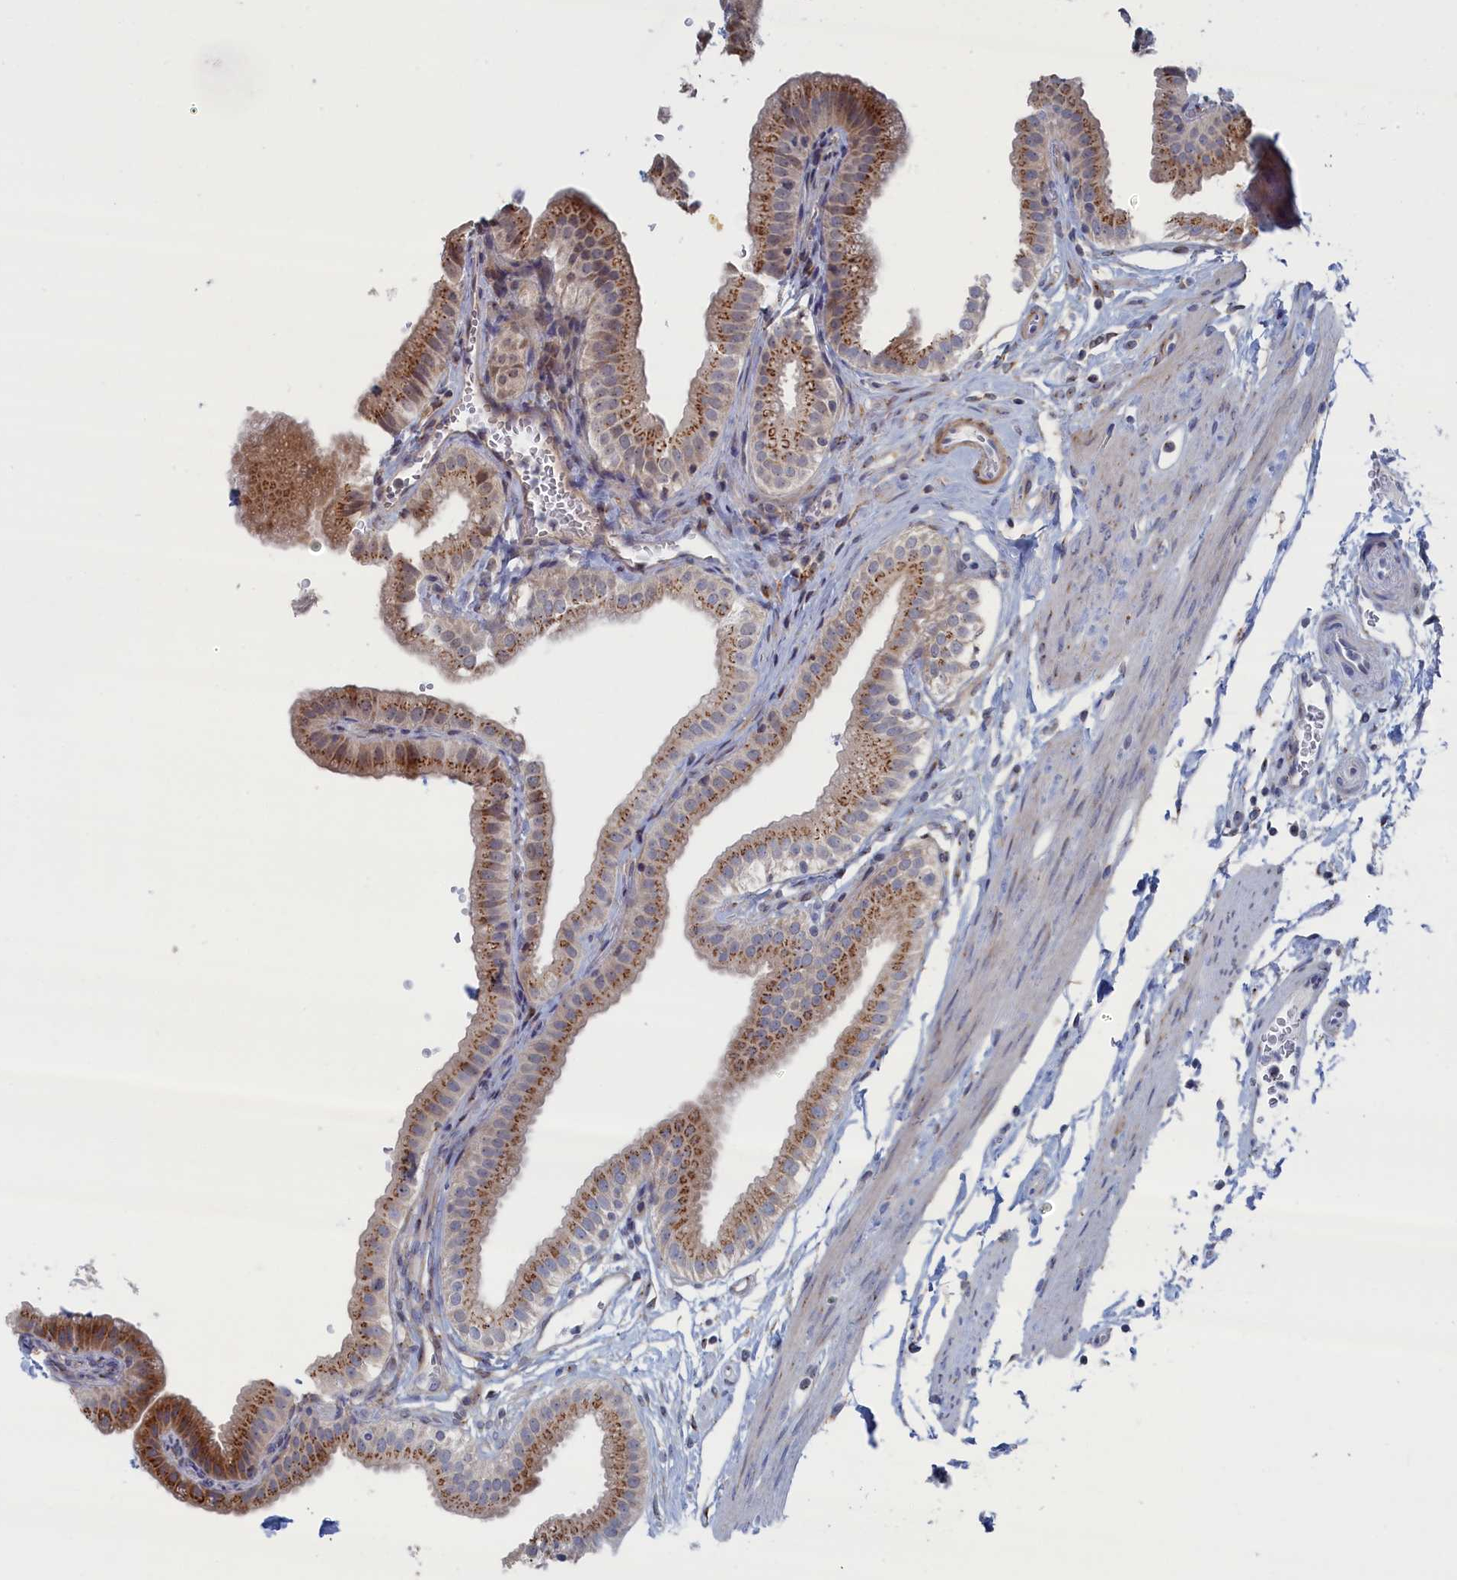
{"staining": {"intensity": "moderate", "quantity": ">75%", "location": "cytoplasmic/membranous"}, "tissue": "gallbladder", "cell_type": "Glandular cells", "image_type": "normal", "snomed": [{"axis": "morphology", "description": "Normal tissue, NOS"}, {"axis": "topography", "description": "Gallbladder"}], "caption": "This is a photomicrograph of immunohistochemistry (IHC) staining of benign gallbladder, which shows moderate expression in the cytoplasmic/membranous of glandular cells.", "gene": "IRX1", "patient": {"sex": "female", "age": 61}}